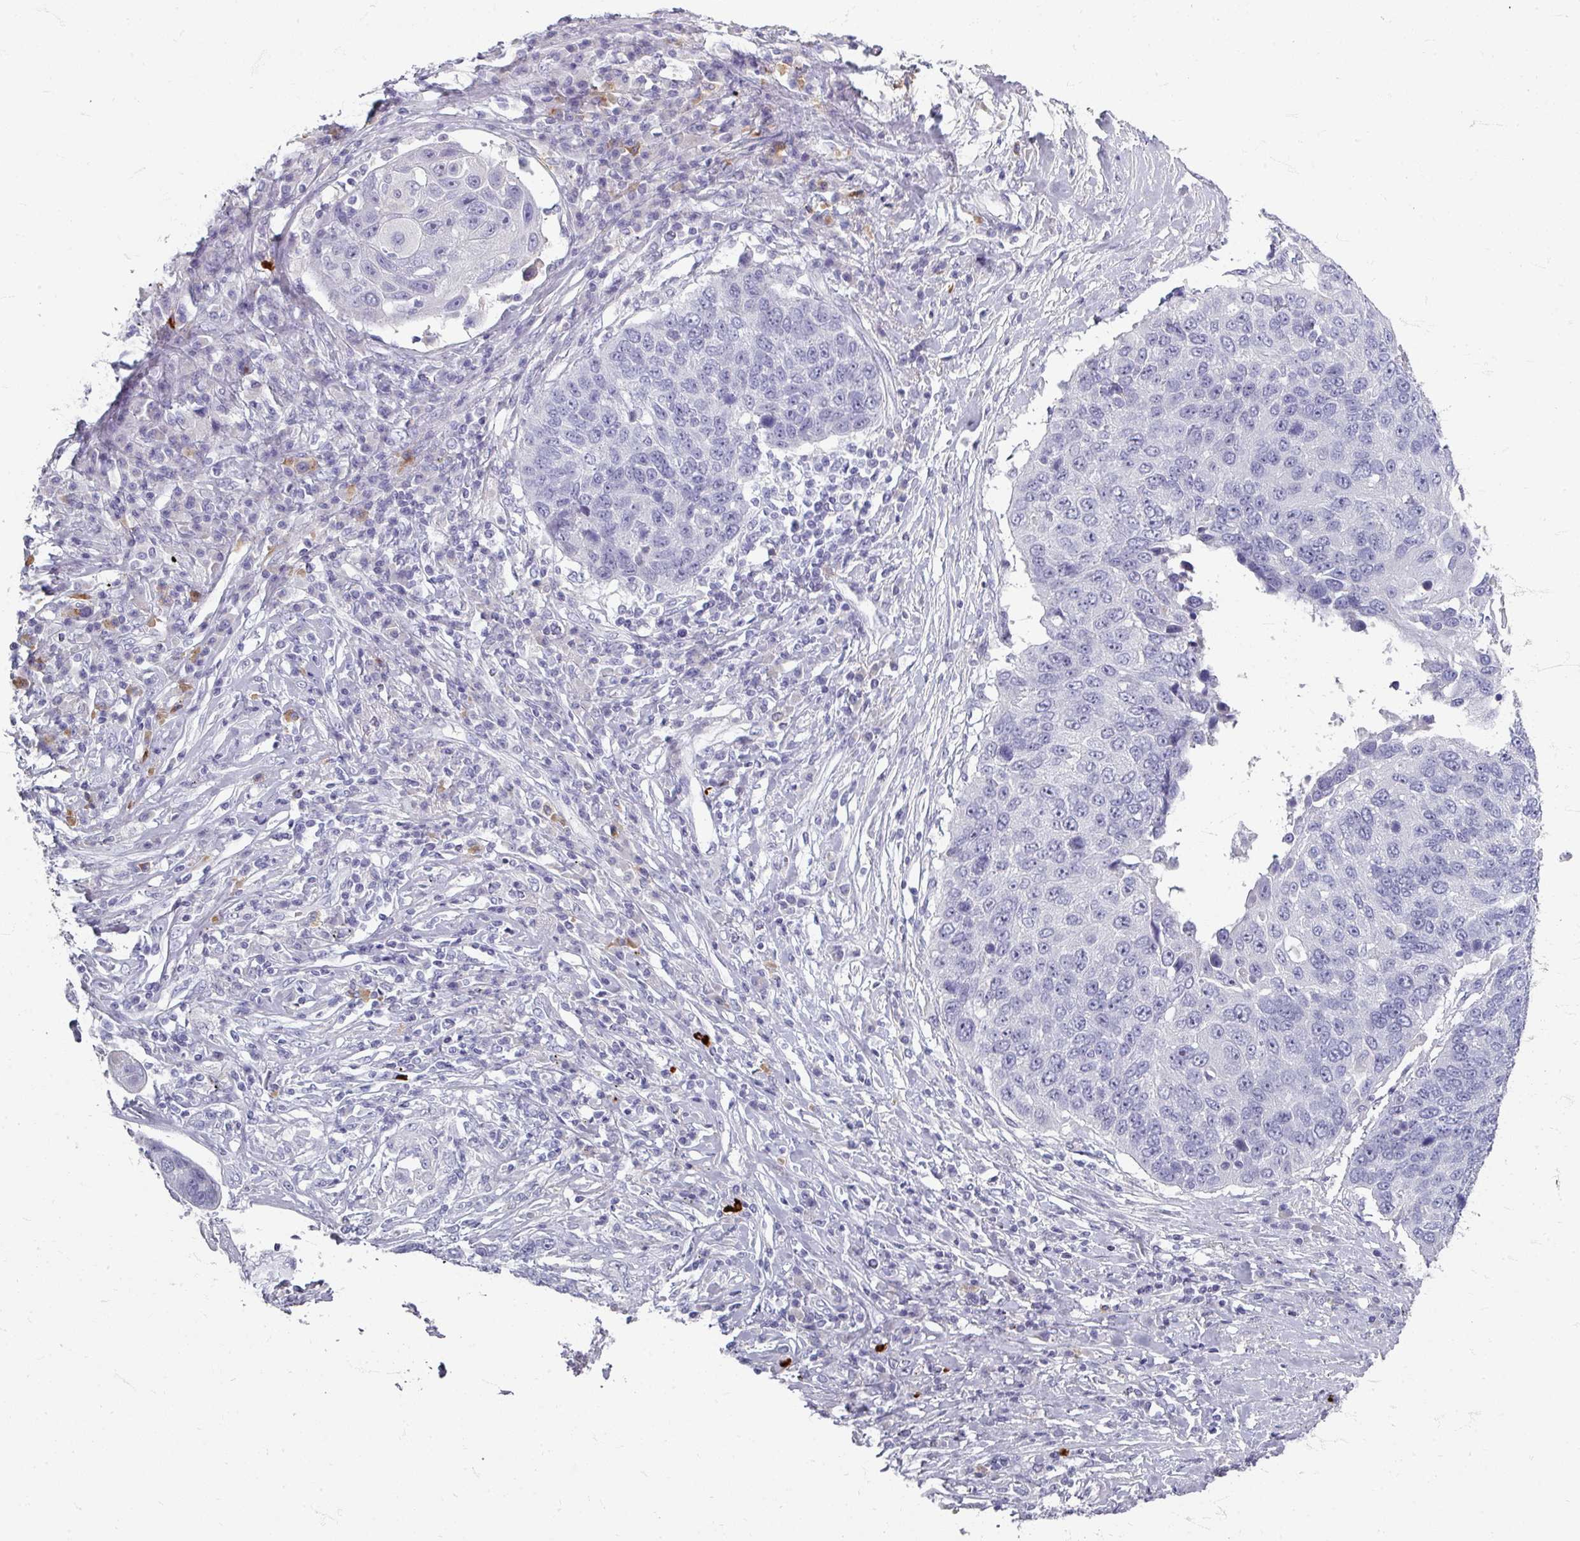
{"staining": {"intensity": "negative", "quantity": "none", "location": "none"}, "tissue": "lung cancer", "cell_type": "Tumor cells", "image_type": "cancer", "snomed": [{"axis": "morphology", "description": "Squamous cell carcinoma, NOS"}, {"axis": "topography", "description": "Lung"}], "caption": "An image of lung cancer stained for a protein reveals no brown staining in tumor cells. (DAB immunohistochemistry, high magnification).", "gene": "ZNF878", "patient": {"sex": "male", "age": 66}}